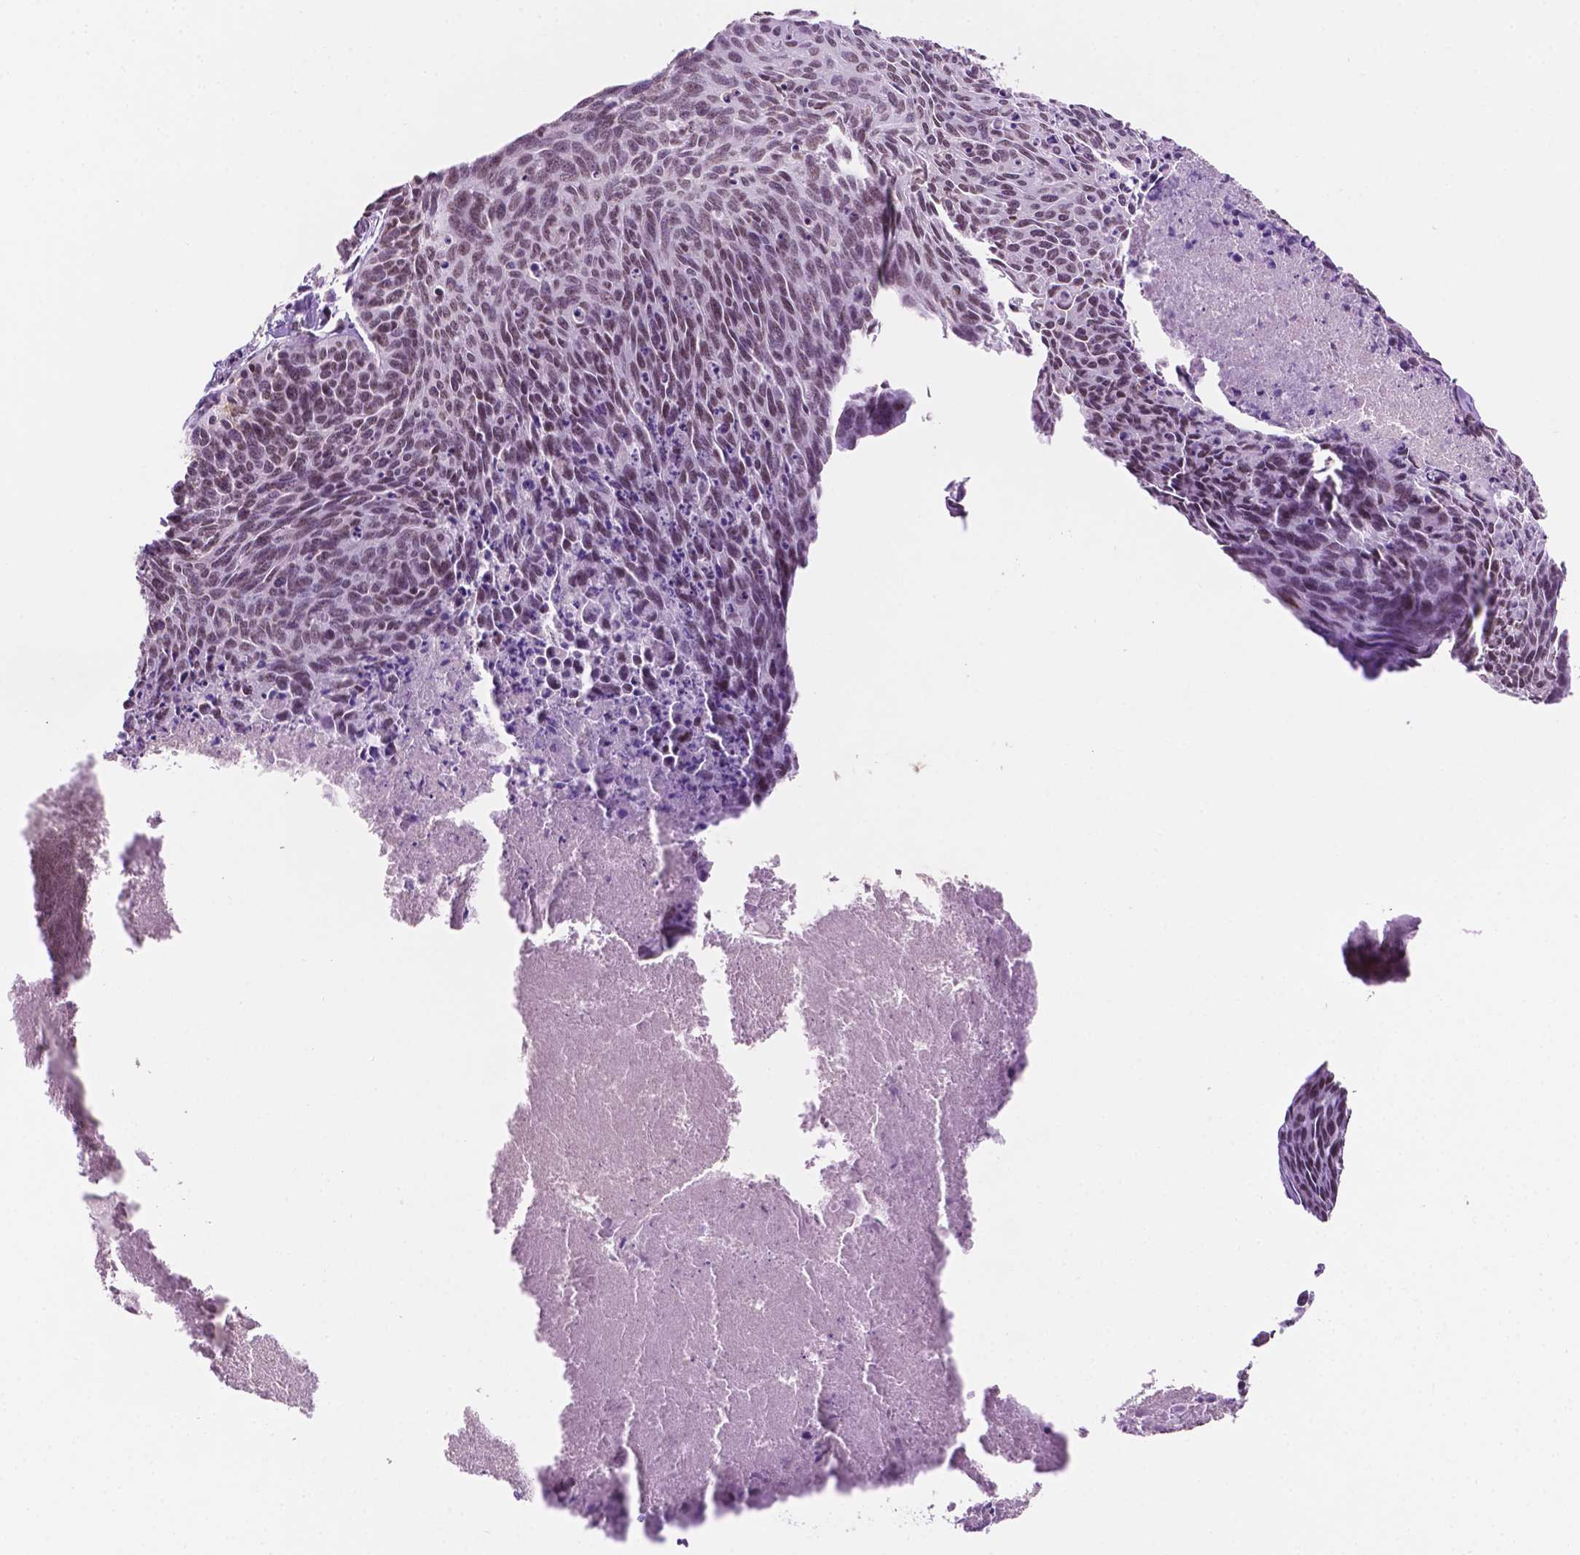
{"staining": {"intensity": "weak", "quantity": ">75%", "location": "nuclear"}, "tissue": "cervical cancer", "cell_type": "Tumor cells", "image_type": "cancer", "snomed": [{"axis": "morphology", "description": "Squamous cell carcinoma, NOS"}, {"axis": "topography", "description": "Cervix"}], "caption": "A brown stain highlights weak nuclear staining of a protein in human squamous cell carcinoma (cervical) tumor cells. The staining was performed using DAB, with brown indicating positive protein expression. Nuclei are stained blue with hematoxylin.", "gene": "PTPN6", "patient": {"sex": "female", "age": 55}}